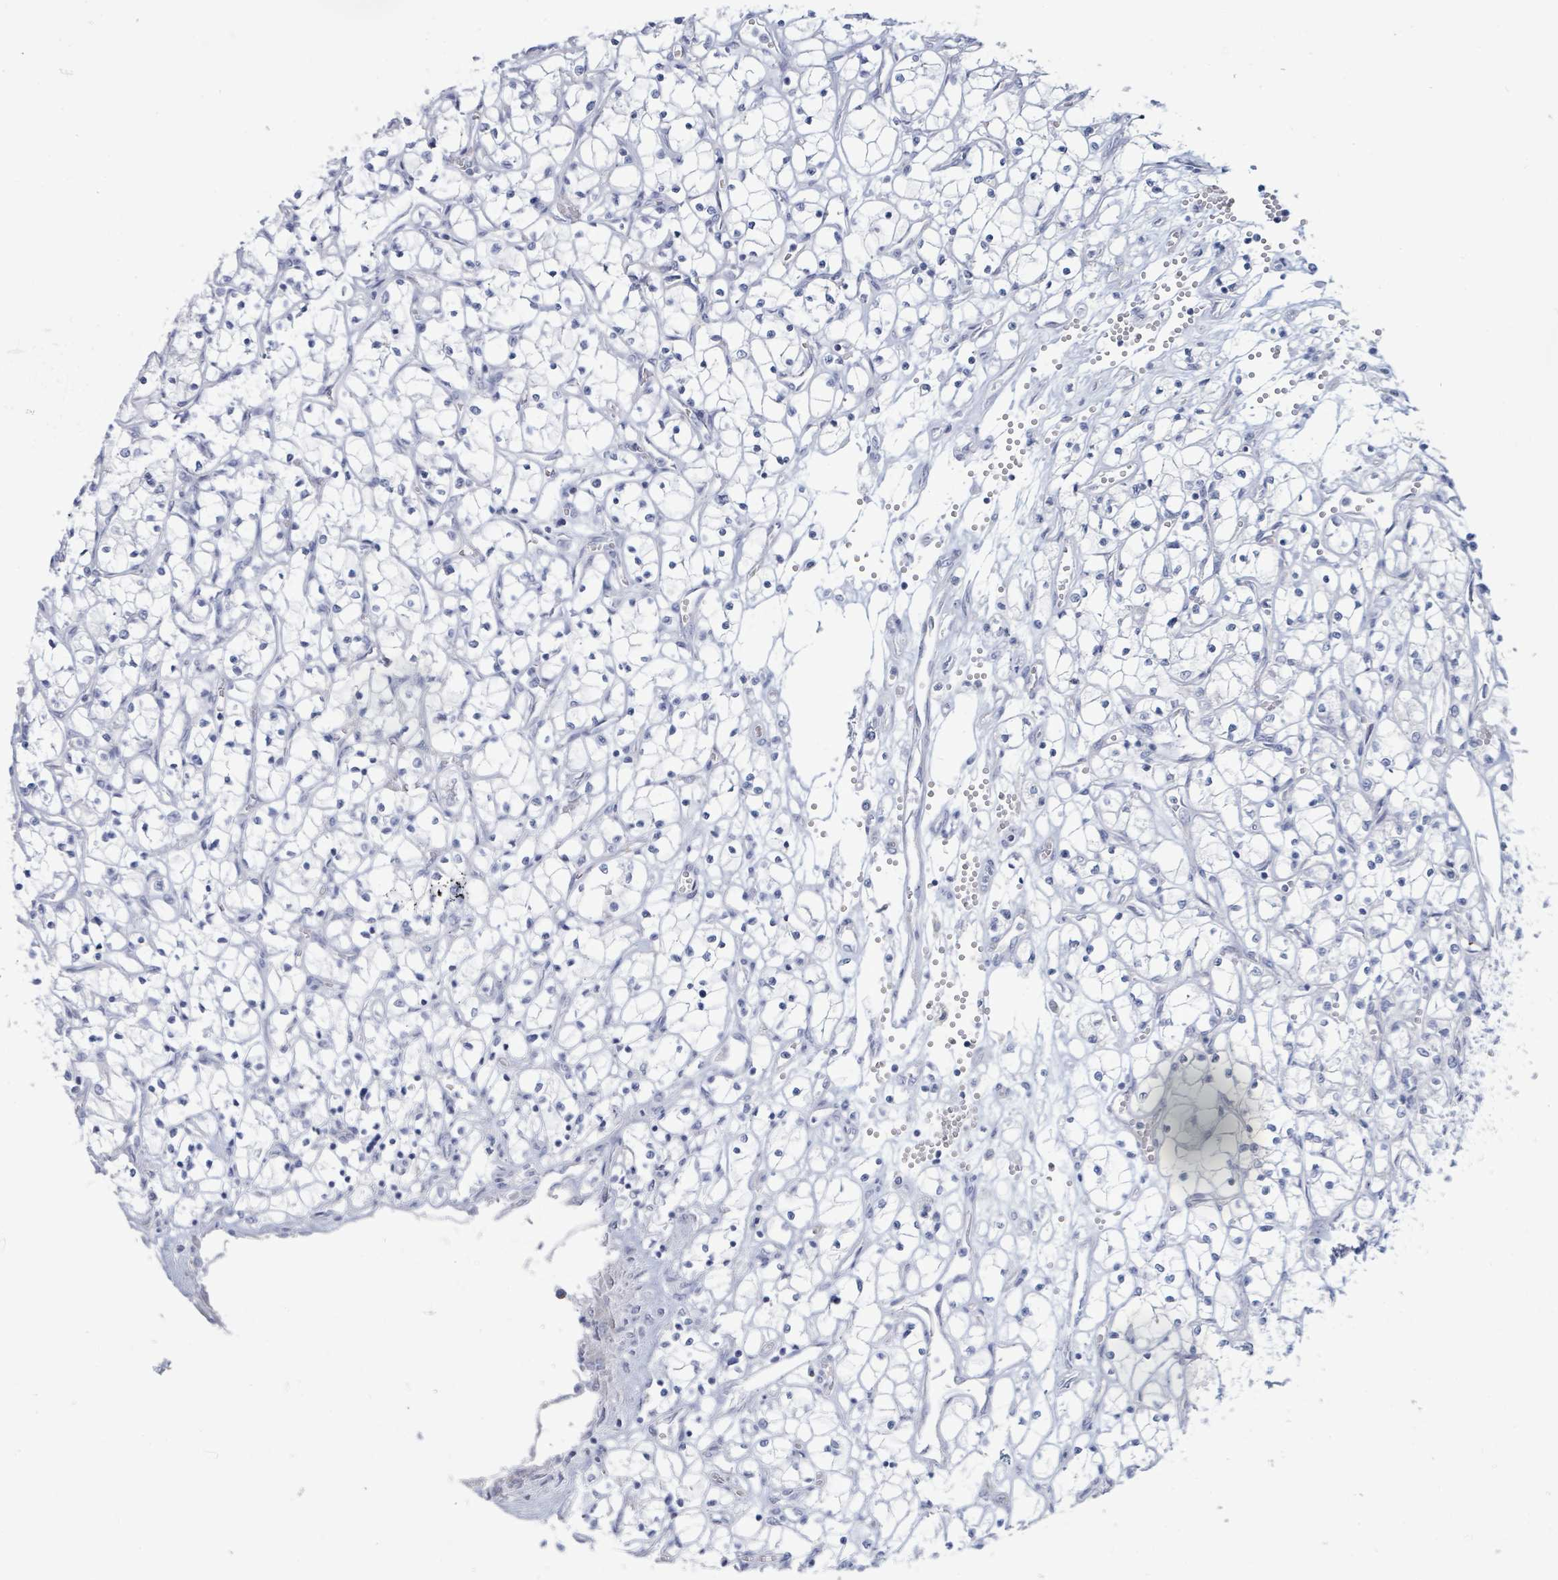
{"staining": {"intensity": "negative", "quantity": "none", "location": "none"}, "tissue": "renal cancer", "cell_type": "Tumor cells", "image_type": "cancer", "snomed": [{"axis": "morphology", "description": "Adenocarcinoma, NOS"}, {"axis": "topography", "description": "Kidney"}], "caption": "There is no significant expression in tumor cells of renal cancer (adenocarcinoma). (IHC, brightfield microscopy, high magnification).", "gene": "PGA3", "patient": {"sex": "female", "age": 69}}